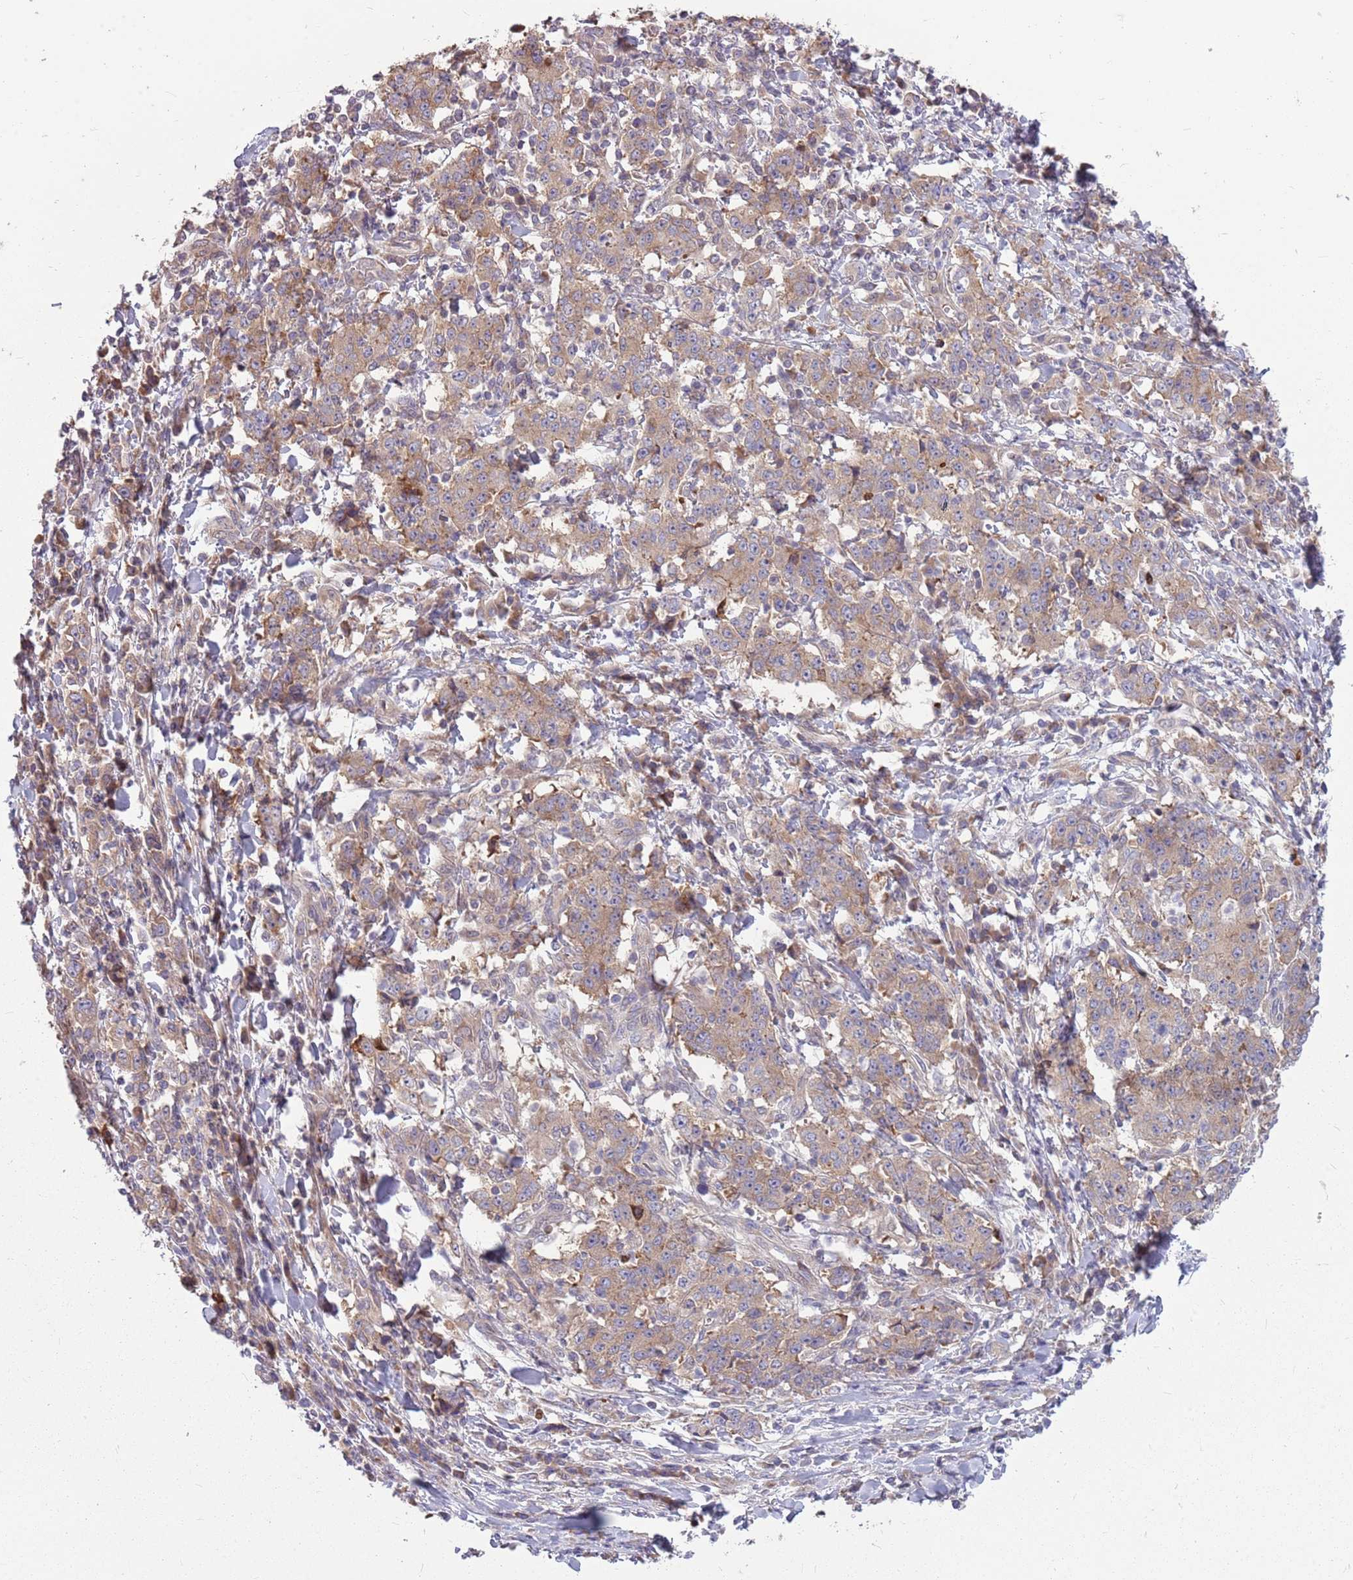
{"staining": {"intensity": "weak", "quantity": ">75%", "location": "cytoplasmic/membranous"}, "tissue": "stomach cancer", "cell_type": "Tumor cells", "image_type": "cancer", "snomed": [{"axis": "morphology", "description": "Normal tissue, NOS"}, {"axis": "morphology", "description": "Adenocarcinoma, NOS"}, {"axis": "topography", "description": "Stomach, upper"}, {"axis": "topography", "description": "Stomach"}], "caption": "The histopathology image displays a brown stain indicating the presence of a protein in the cytoplasmic/membranous of tumor cells in stomach cancer (adenocarcinoma).", "gene": "PPP1R27", "patient": {"sex": "male", "age": 59}}